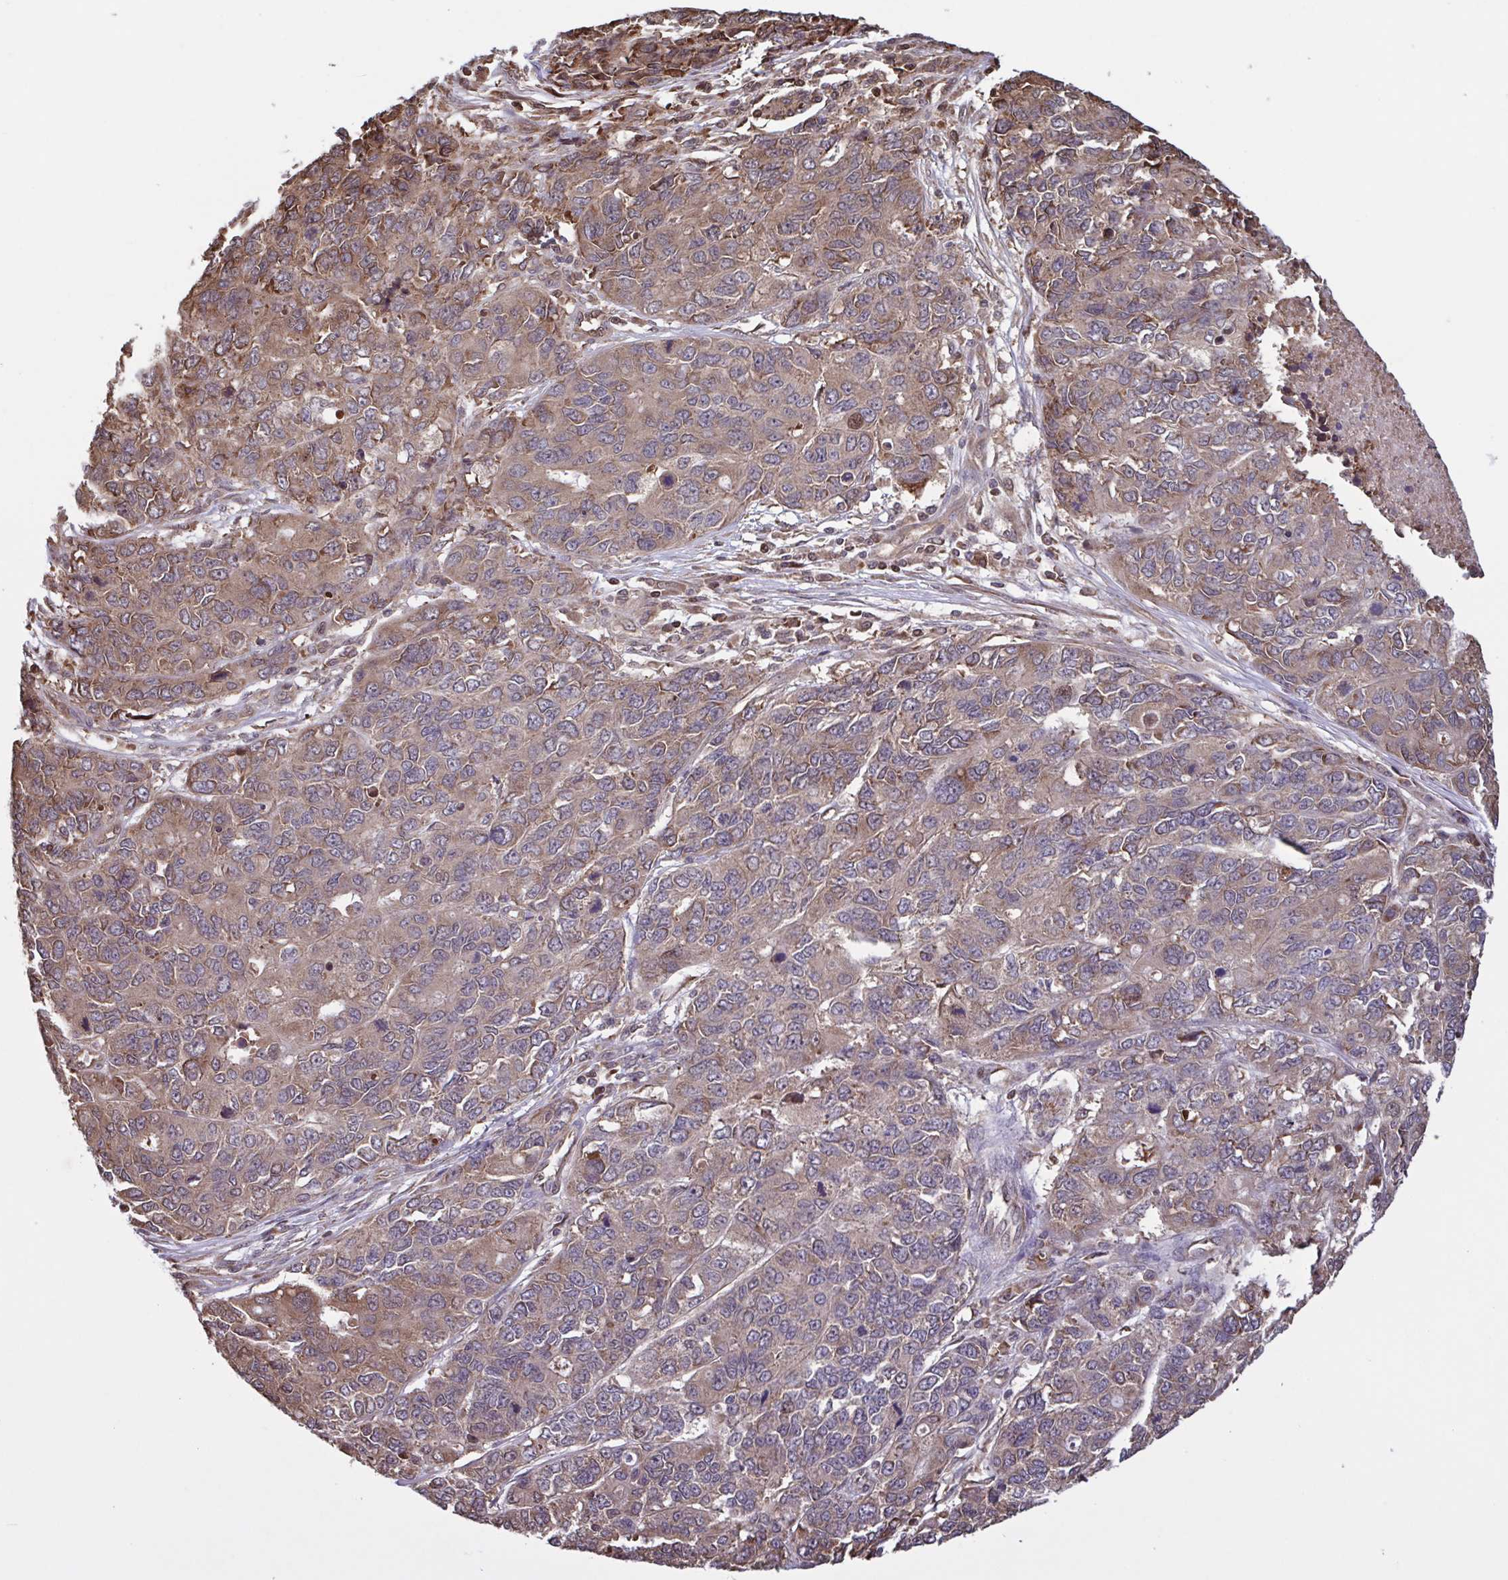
{"staining": {"intensity": "weak", "quantity": ">75%", "location": "cytoplasmic/membranous"}, "tissue": "endometrial cancer", "cell_type": "Tumor cells", "image_type": "cancer", "snomed": [{"axis": "morphology", "description": "Adenocarcinoma, NOS"}, {"axis": "topography", "description": "Uterus"}], "caption": "Immunohistochemistry (DAB (3,3'-diaminobenzidine)) staining of endometrial cancer reveals weak cytoplasmic/membranous protein expression in about >75% of tumor cells.", "gene": "SEC63", "patient": {"sex": "female", "age": 79}}